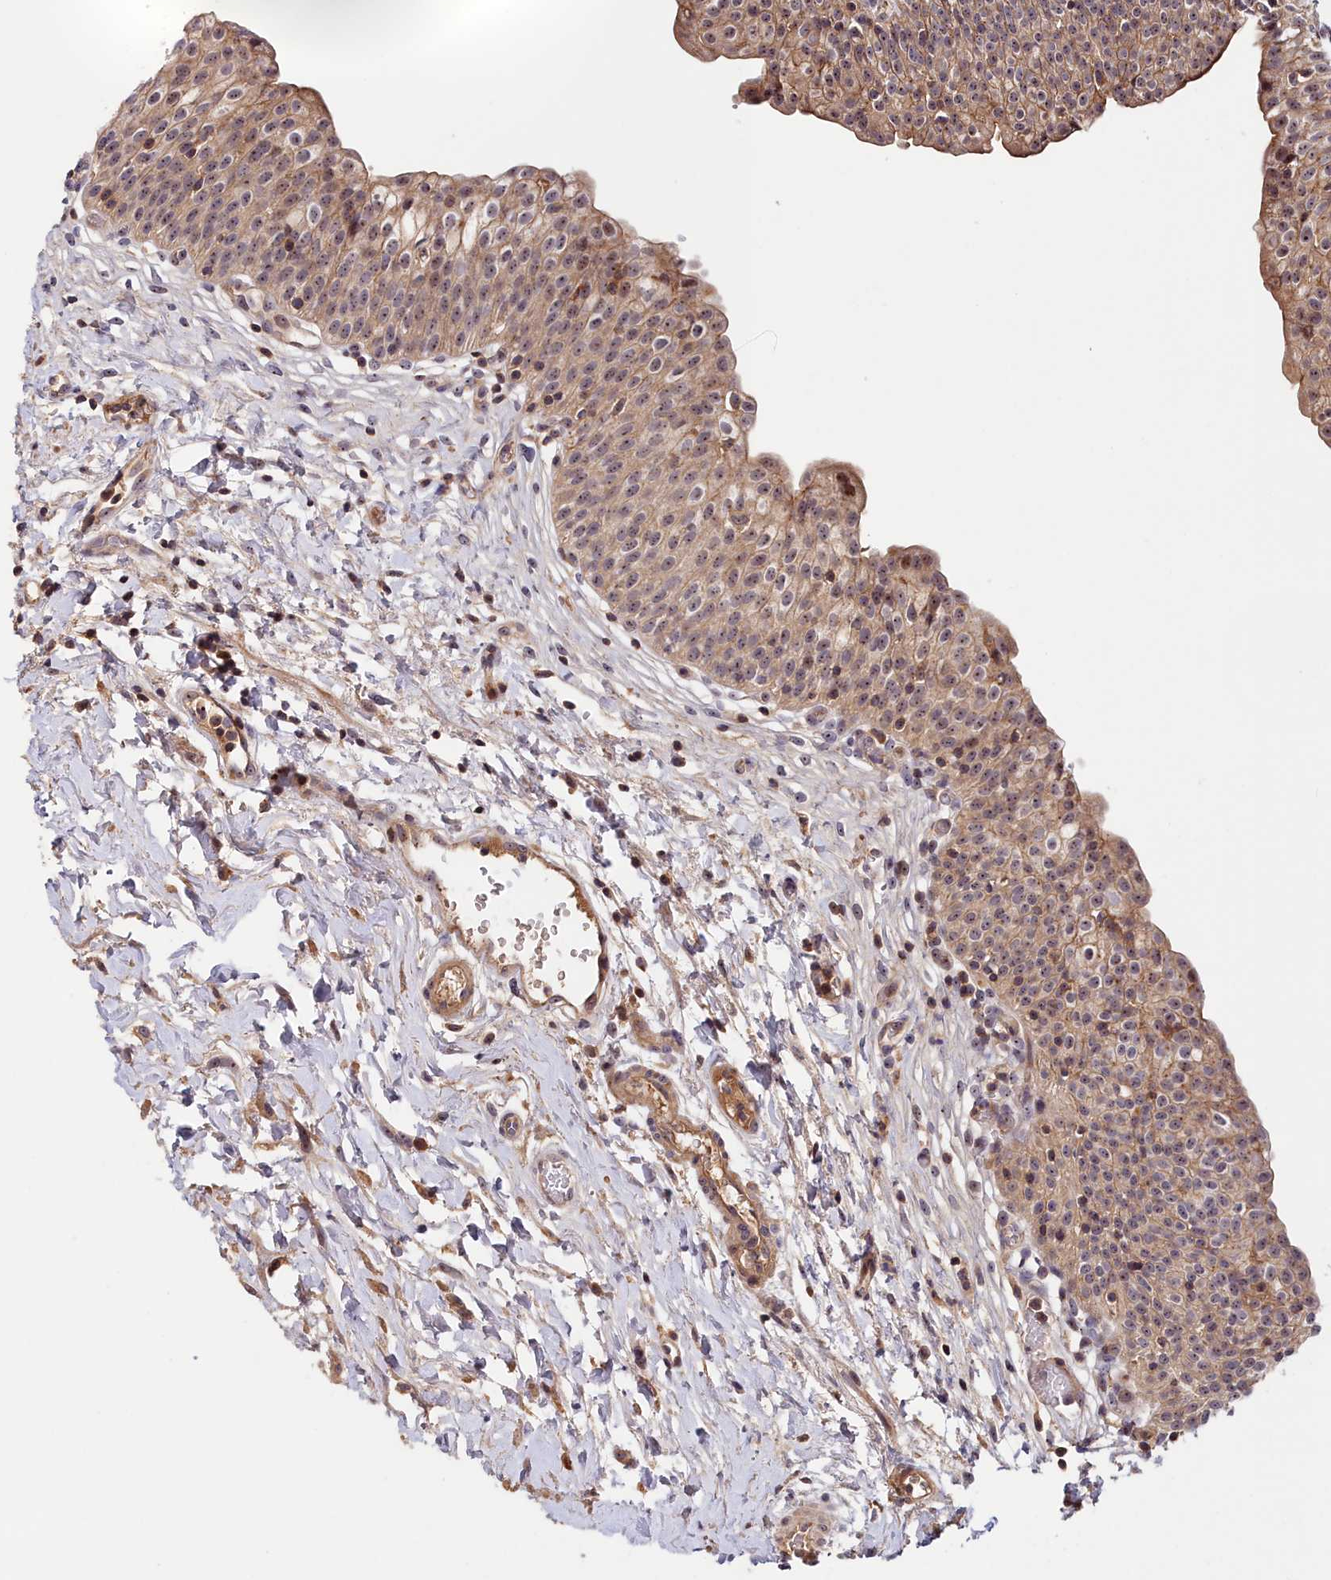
{"staining": {"intensity": "moderate", "quantity": ">75%", "location": "cytoplasmic/membranous,nuclear"}, "tissue": "urinary bladder", "cell_type": "Urothelial cells", "image_type": "normal", "snomed": [{"axis": "morphology", "description": "Normal tissue, NOS"}, {"axis": "topography", "description": "Urinary bladder"}], "caption": "High-power microscopy captured an IHC image of unremarkable urinary bladder, revealing moderate cytoplasmic/membranous,nuclear staining in approximately >75% of urothelial cells.", "gene": "NEURL4", "patient": {"sex": "male", "age": 55}}